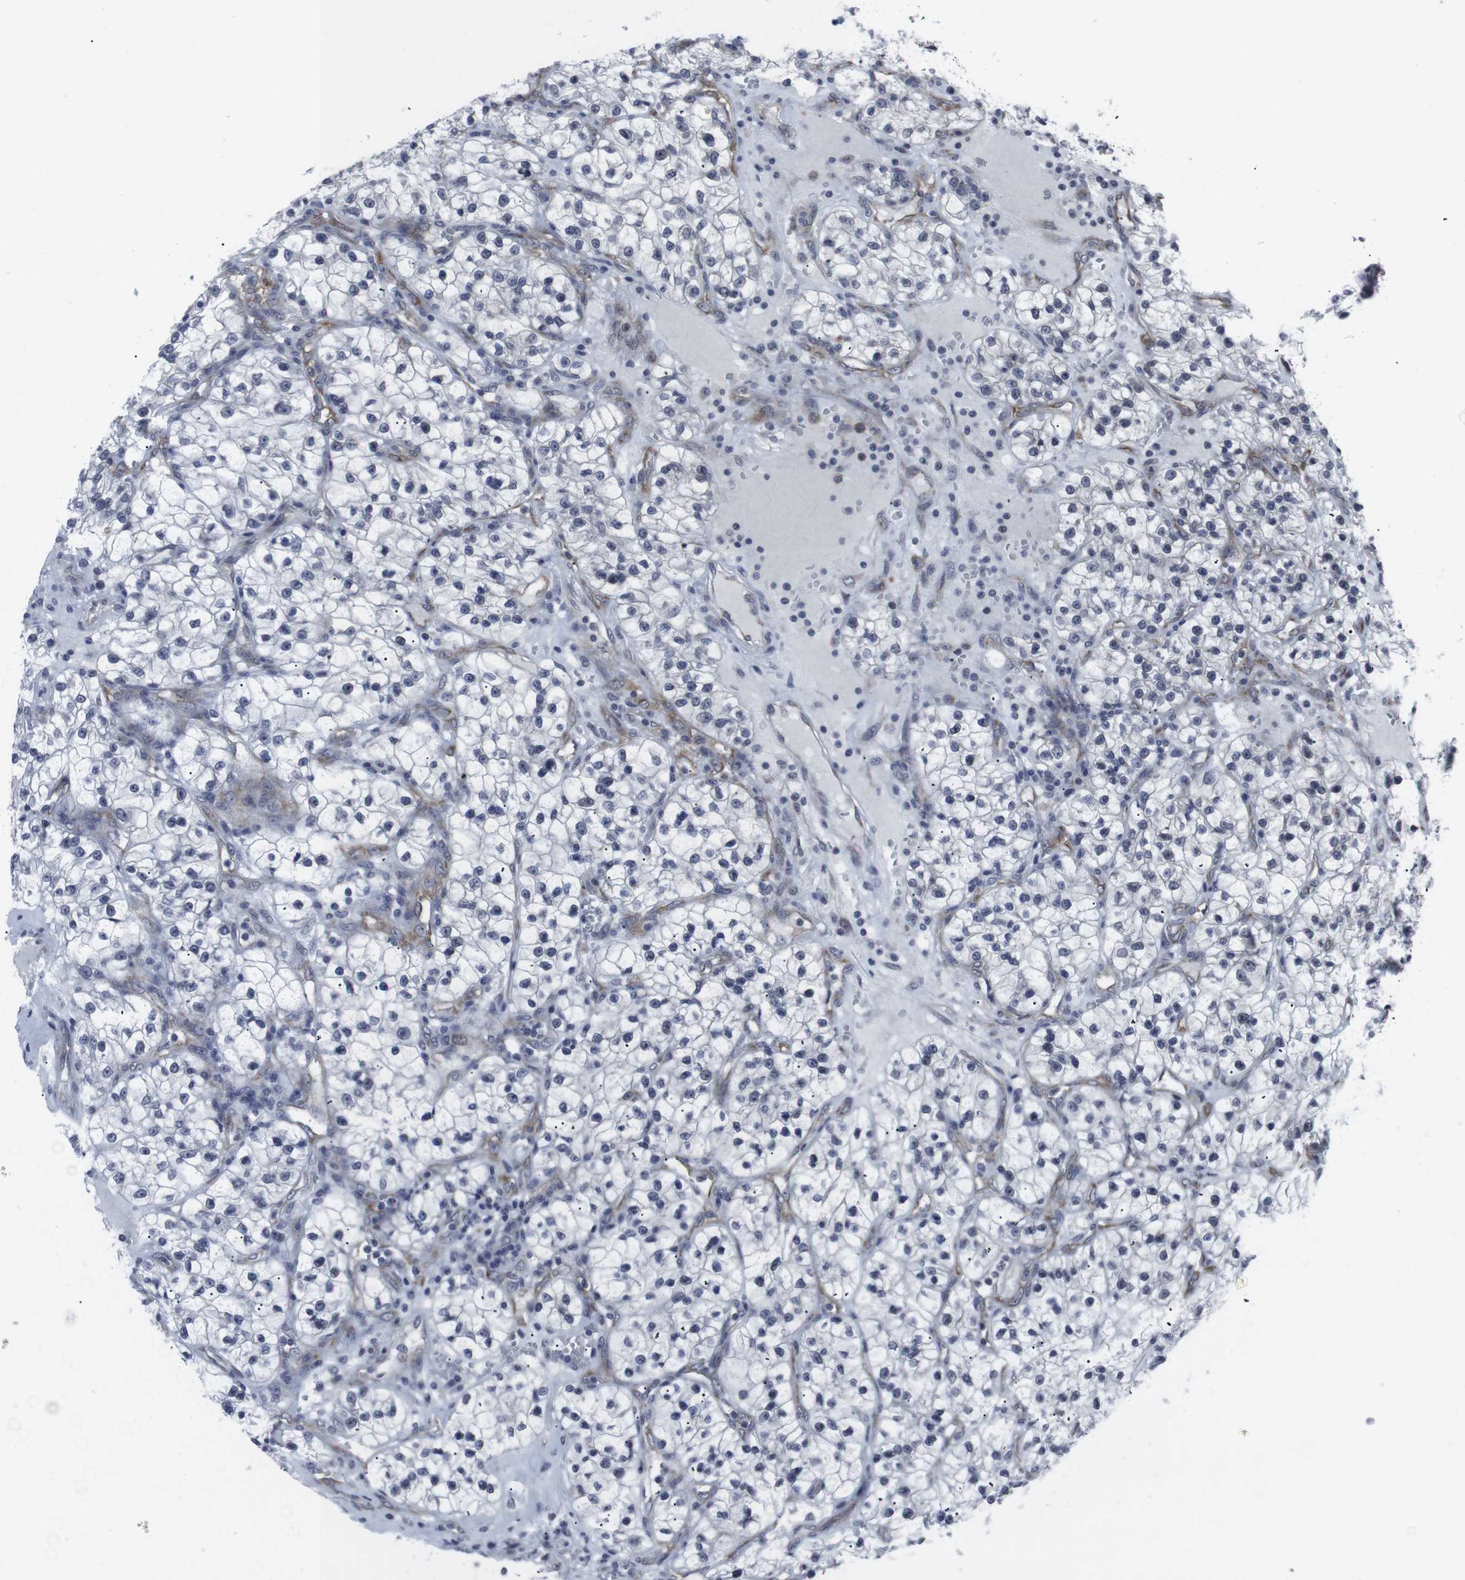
{"staining": {"intensity": "negative", "quantity": "none", "location": "none"}, "tissue": "renal cancer", "cell_type": "Tumor cells", "image_type": "cancer", "snomed": [{"axis": "morphology", "description": "Adenocarcinoma, NOS"}, {"axis": "topography", "description": "Kidney"}], "caption": "DAB immunohistochemical staining of human renal cancer (adenocarcinoma) shows no significant expression in tumor cells.", "gene": "GEMIN2", "patient": {"sex": "female", "age": 57}}